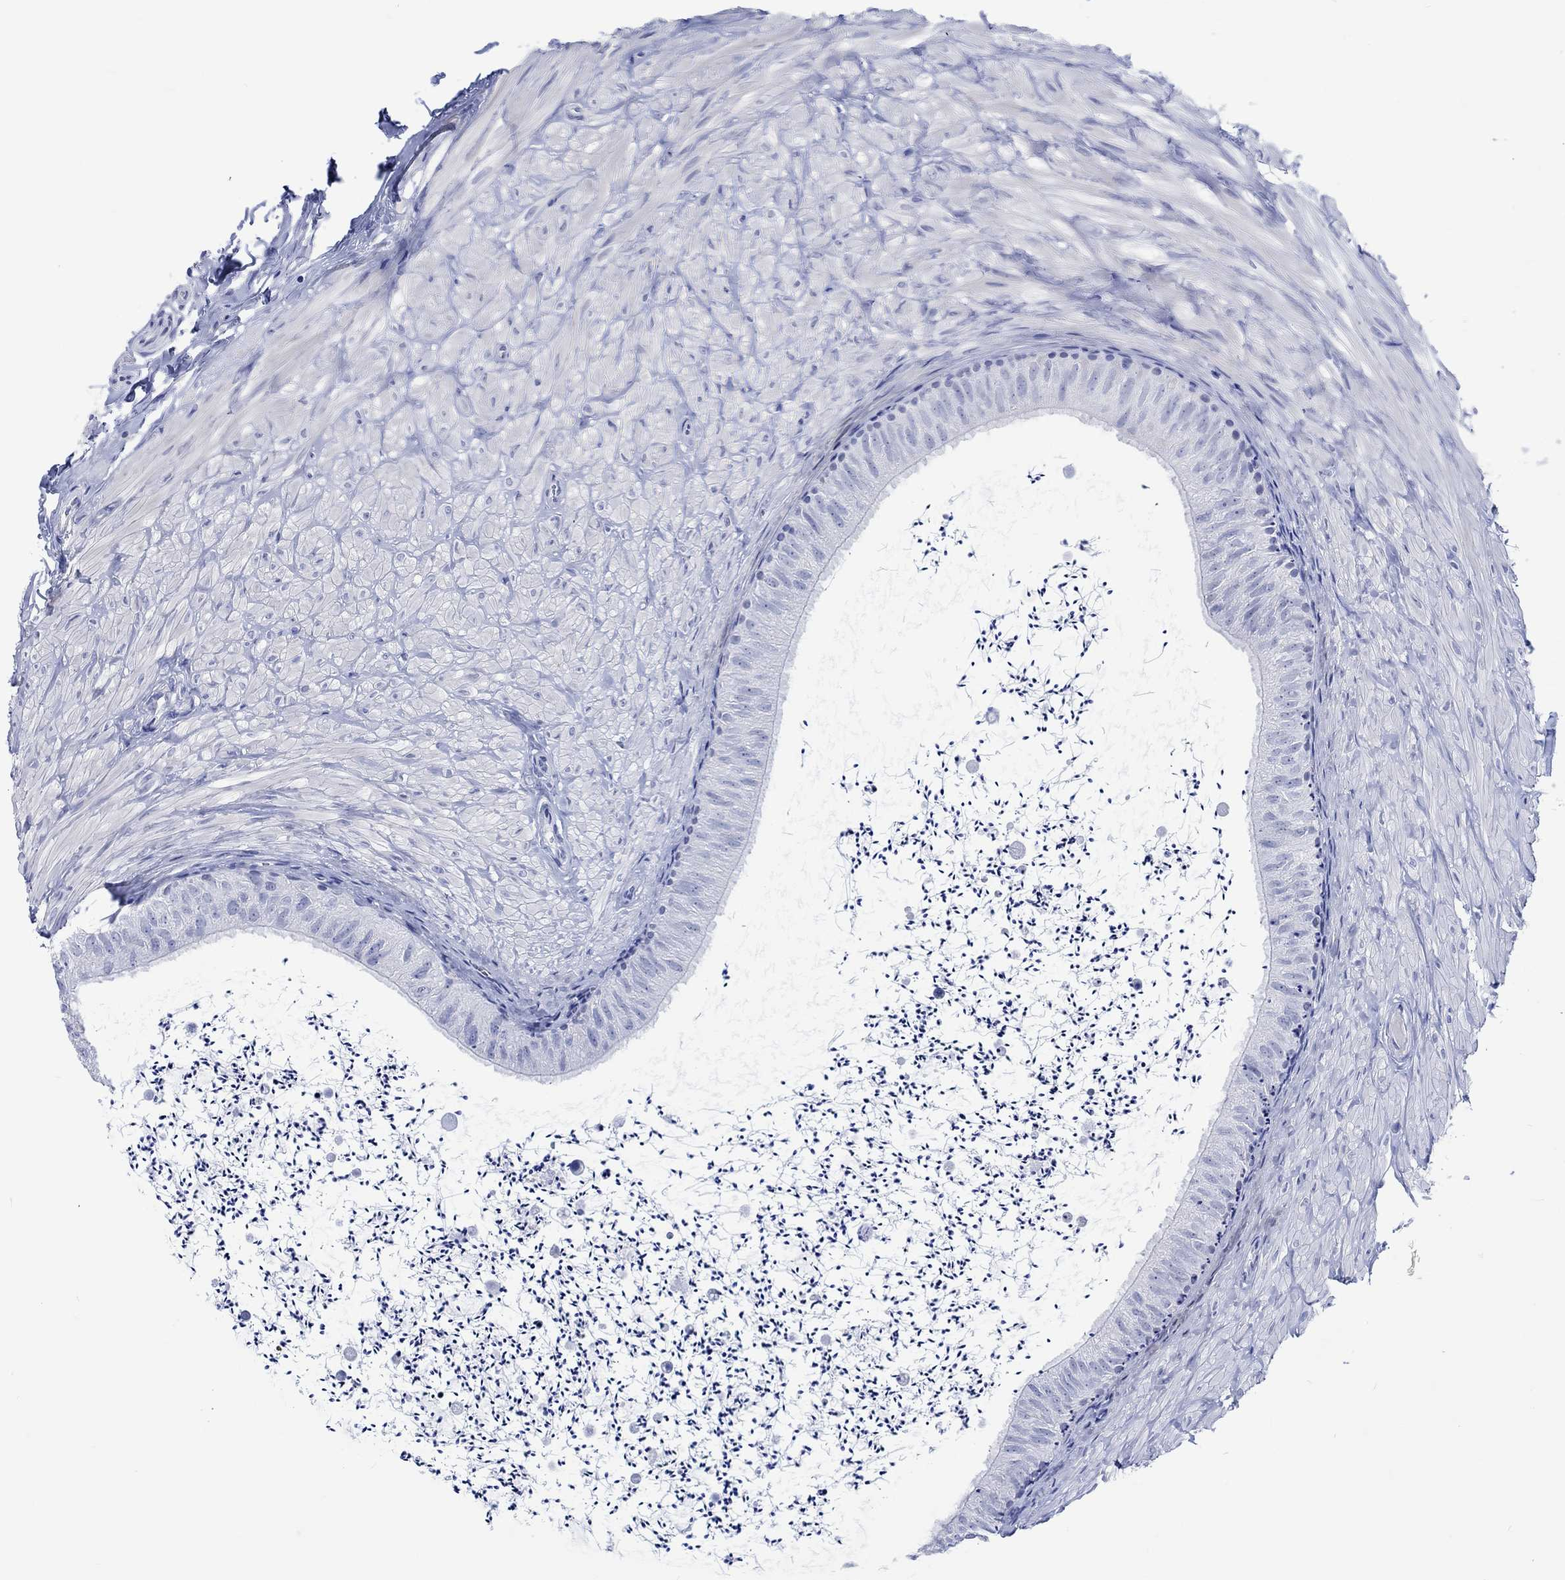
{"staining": {"intensity": "negative", "quantity": "none", "location": "none"}, "tissue": "epididymis", "cell_type": "Glandular cells", "image_type": "normal", "snomed": [{"axis": "morphology", "description": "Normal tissue, NOS"}, {"axis": "topography", "description": "Epididymis"}], "caption": "Immunohistochemical staining of normal epididymis displays no significant staining in glandular cells.", "gene": "KLHL33", "patient": {"sex": "male", "age": 32}}